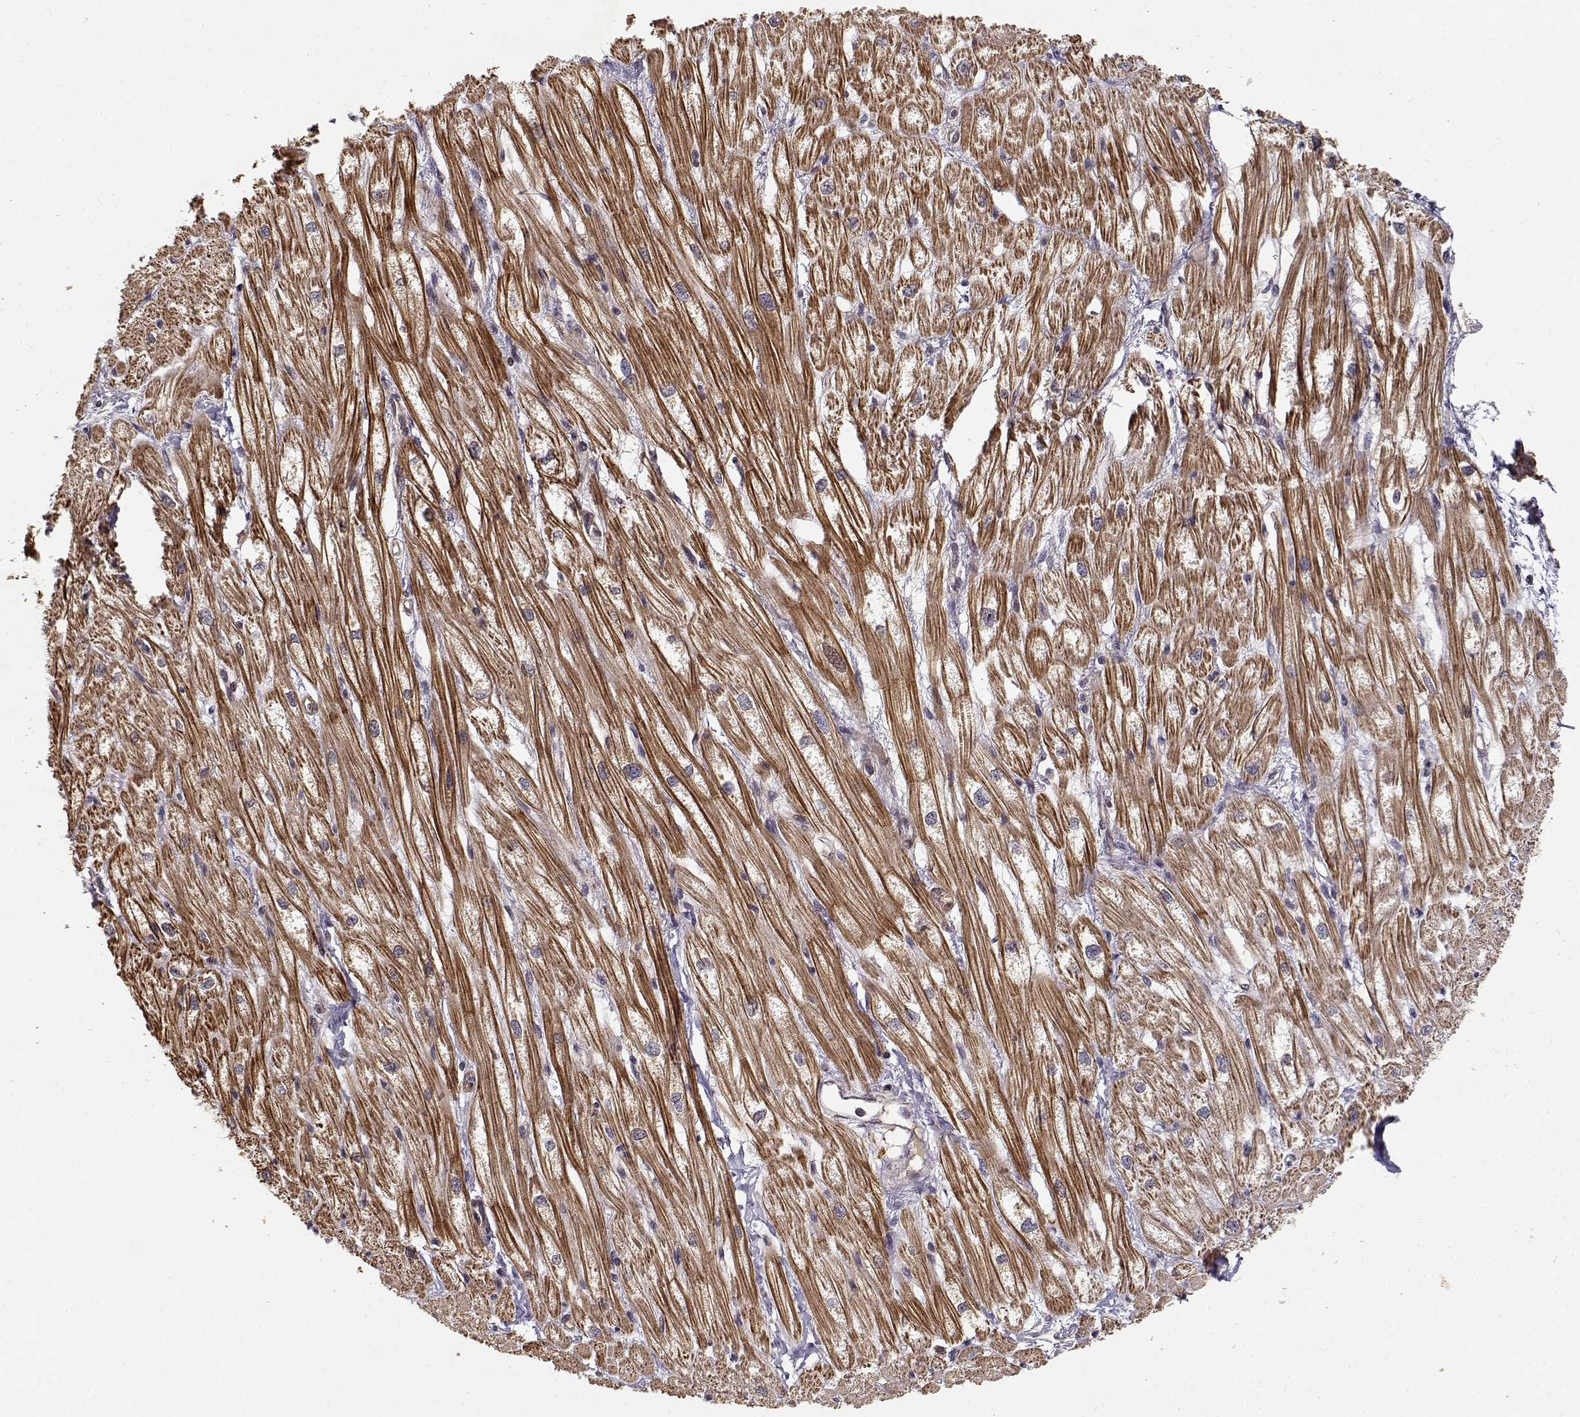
{"staining": {"intensity": "moderate", "quantity": ">75%", "location": "cytoplasmic/membranous"}, "tissue": "heart muscle", "cell_type": "Cardiomyocytes", "image_type": "normal", "snomed": [{"axis": "morphology", "description": "Normal tissue, NOS"}, {"axis": "topography", "description": "Heart"}], "caption": "Immunohistochemistry of unremarkable heart muscle reveals medium levels of moderate cytoplasmic/membranous expression in about >75% of cardiomyocytes.", "gene": "PICK1", "patient": {"sex": "male", "age": 61}}